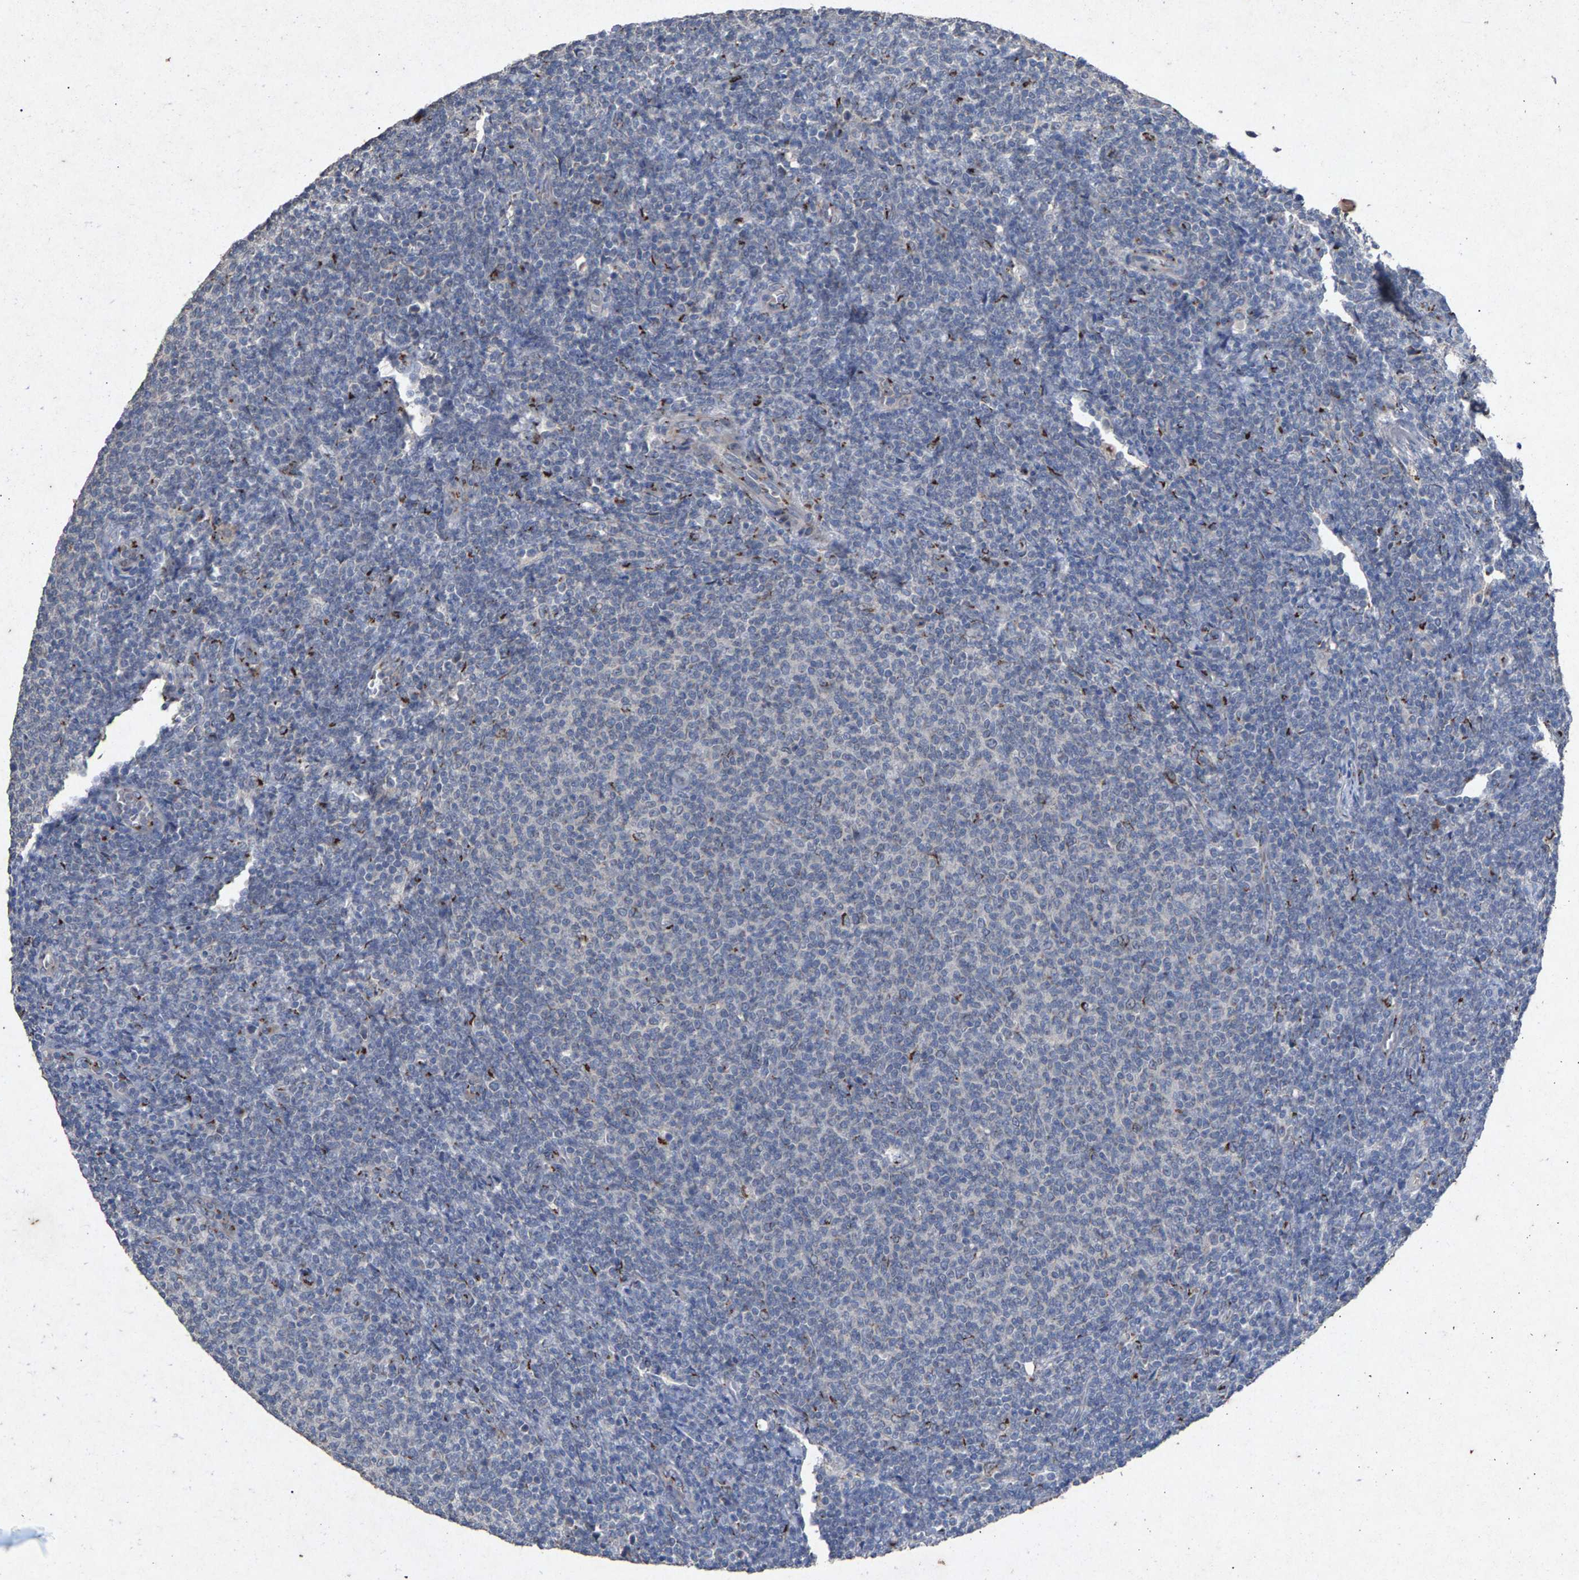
{"staining": {"intensity": "strong", "quantity": "<25%", "location": "cytoplasmic/membranous"}, "tissue": "lymphoma", "cell_type": "Tumor cells", "image_type": "cancer", "snomed": [{"axis": "morphology", "description": "Malignant lymphoma, non-Hodgkin's type, Low grade"}, {"axis": "topography", "description": "Lymph node"}], "caption": "Protein staining of lymphoma tissue exhibits strong cytoplasmic/membranous expression in about <25% of tumor cells.", "gene": "MAN2A1", "patient": {"sex": "male", "age": 66}}